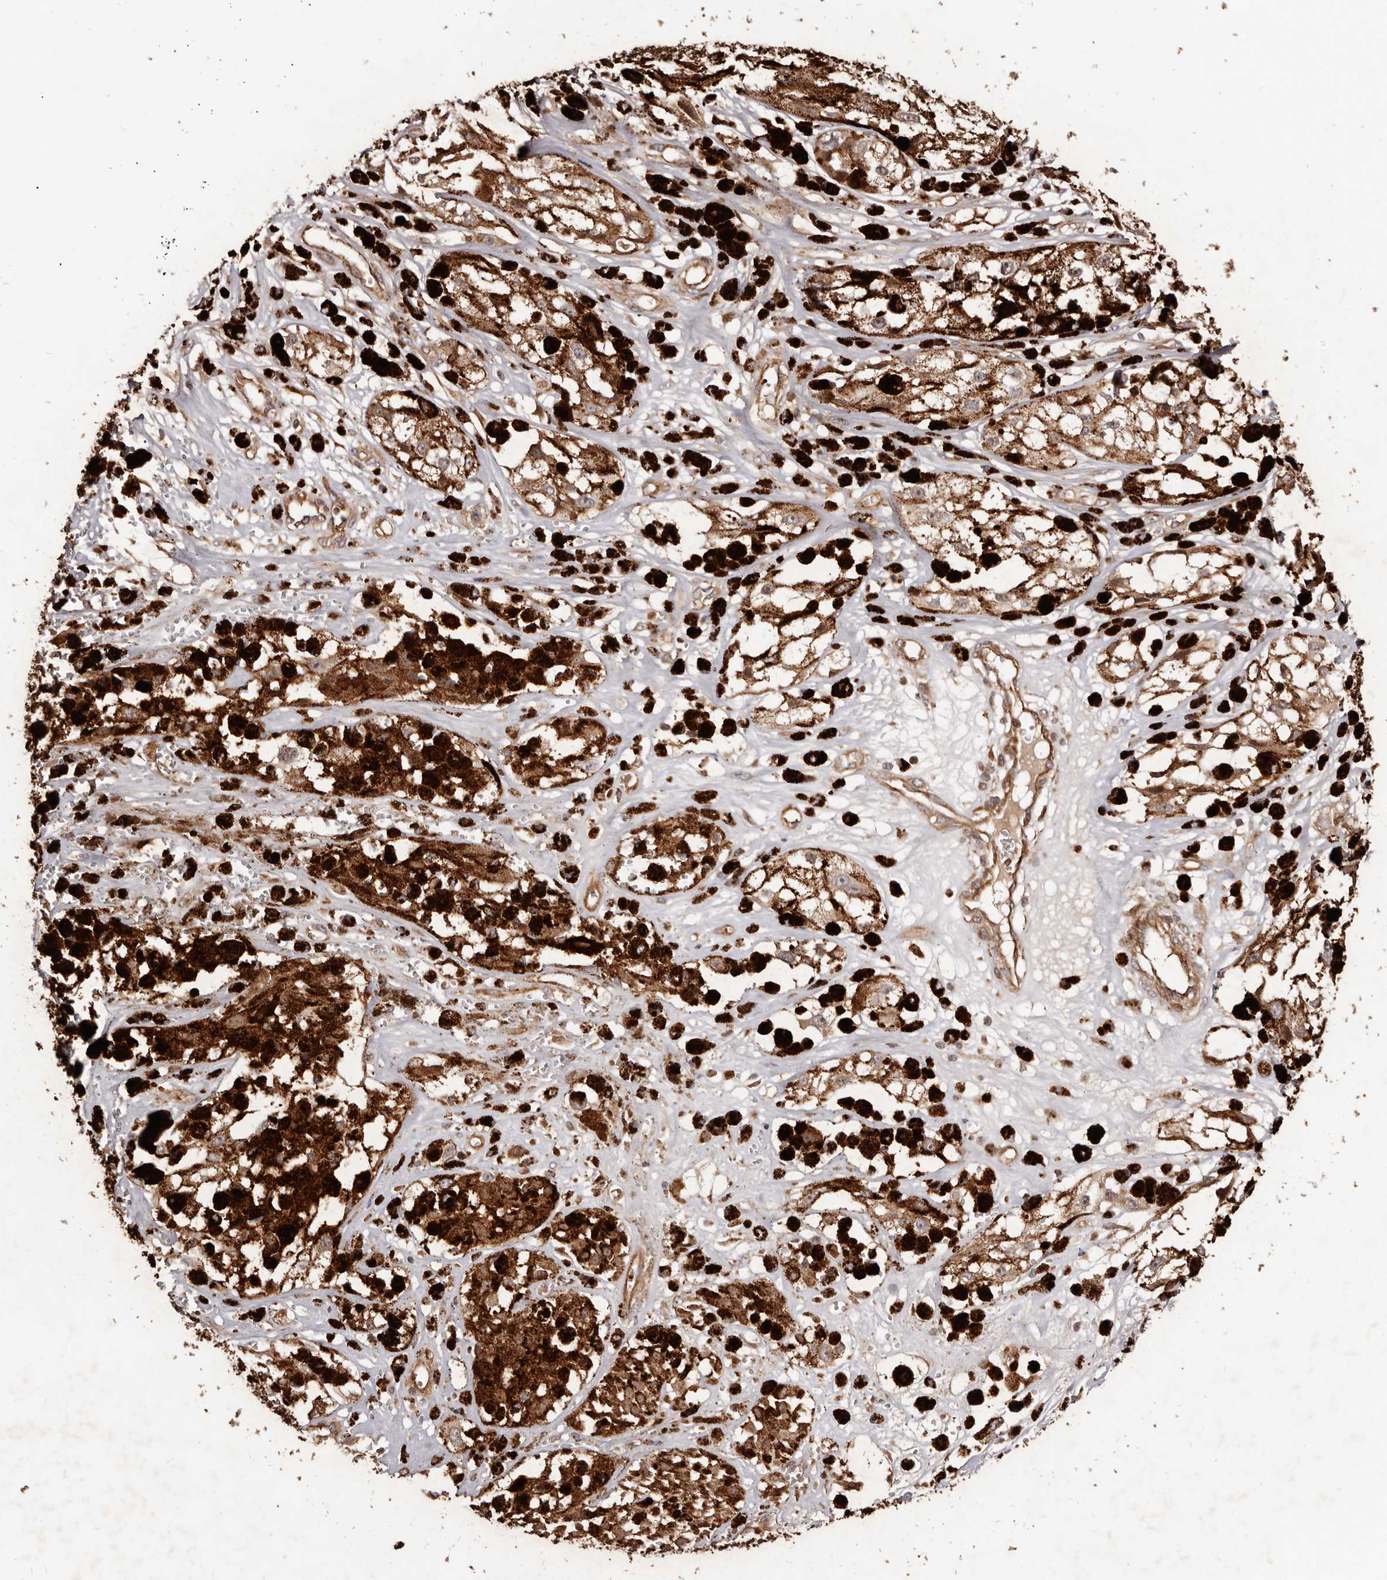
{"staining": {"intensity": "weak", "quantity": ">75%", "location": "cytoplasmic/membranous"}, "tissue": "melanoma", "cell_type": "Tumor cells", "image_type": "cancer", "snomed": [{"axis": "morphology", "description": "Malignant melanoma, NOS"}, {"axis": "topography", "description": "Skin"}], "caption": "Immunohistochemistry (IHC) micrograph of malignant melanoma stained for a protein (brown), which shows low levels of weak cytoplasmic/membranous positivity in about >75% of tumor cells.", "gene": "GTPBP1", "patient": {"sex": "male", "age": 88}}